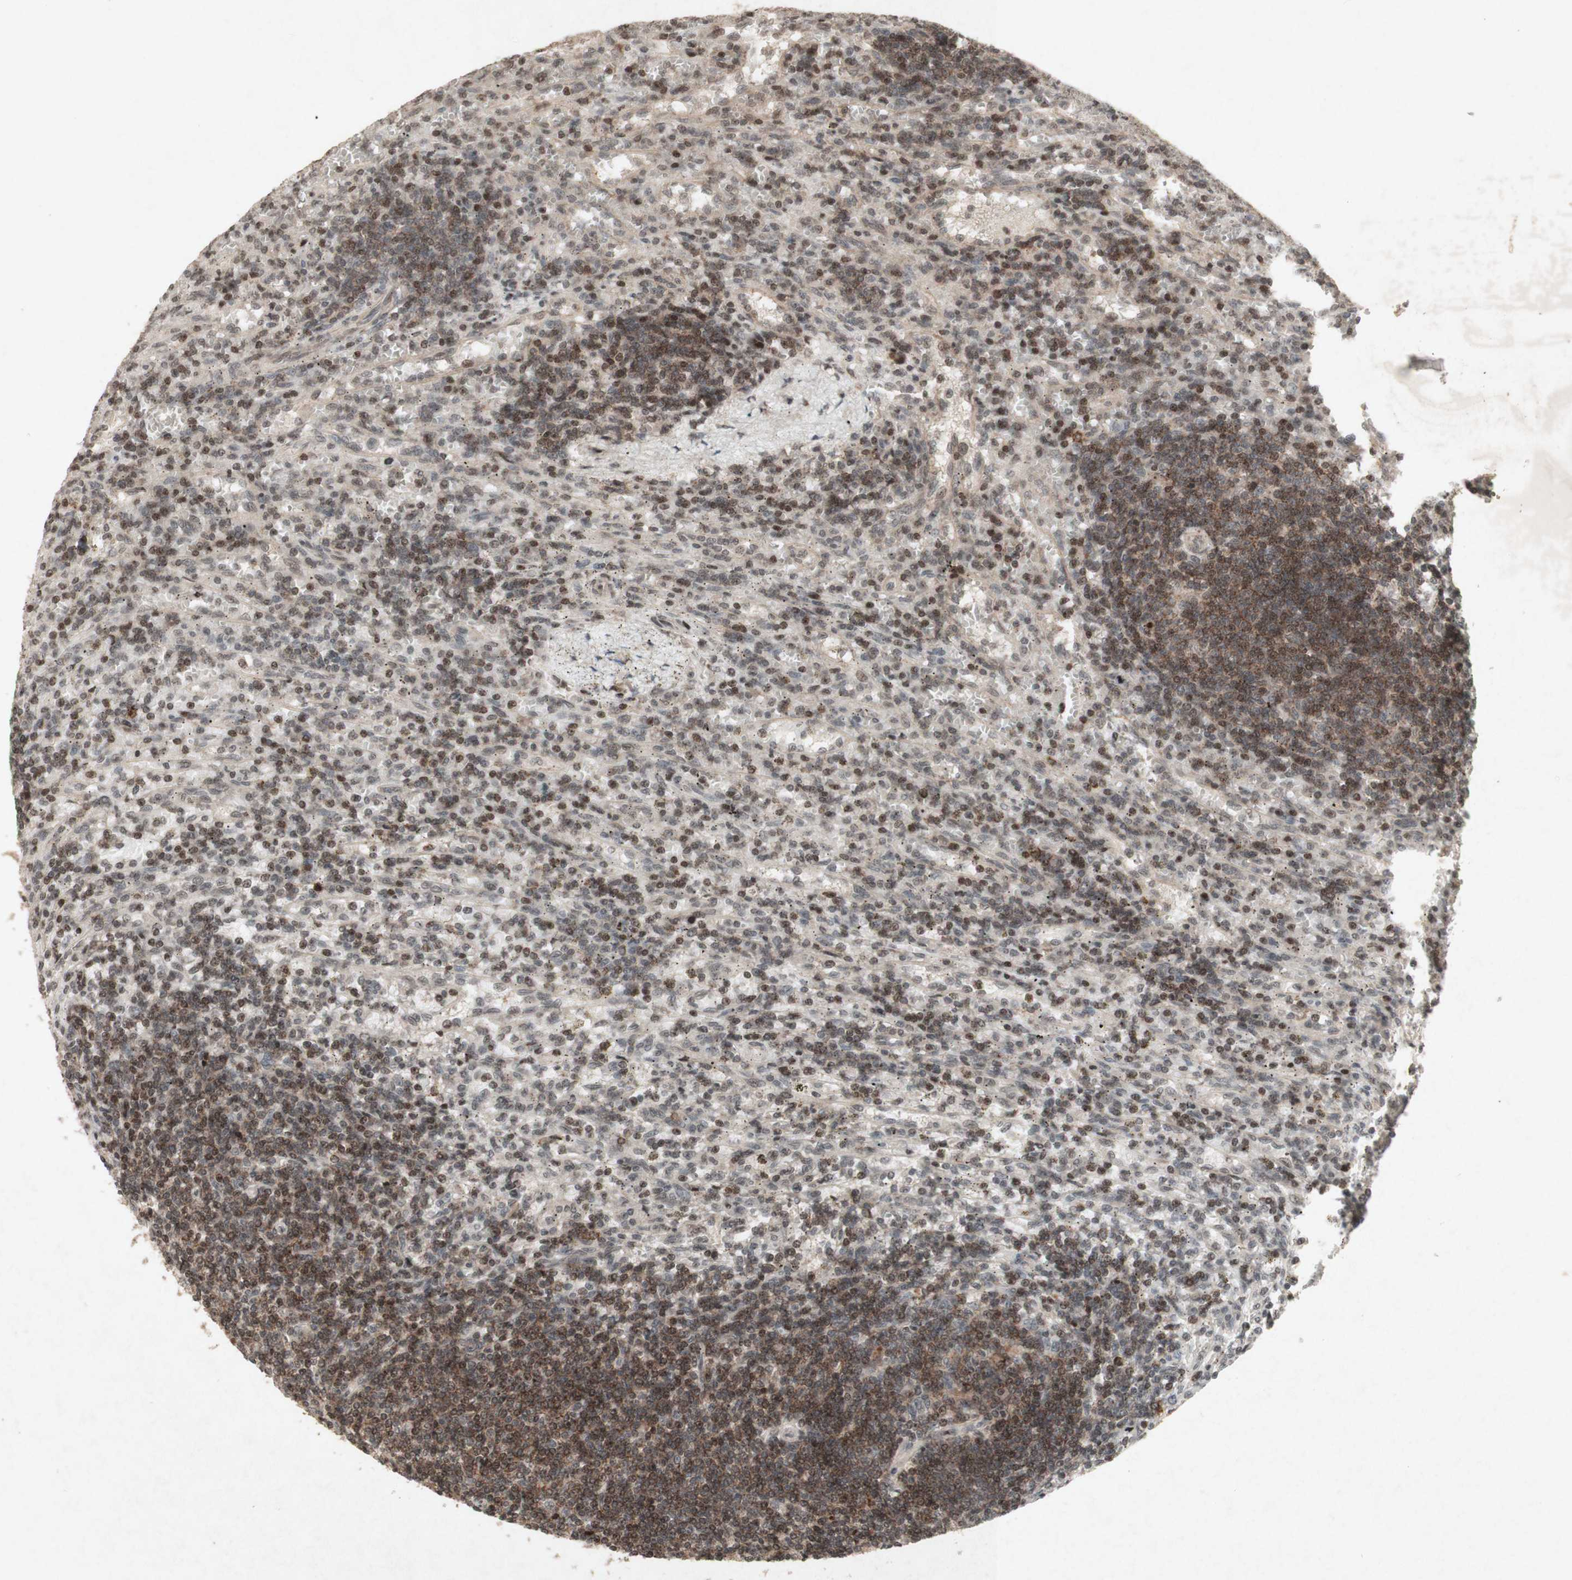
{"staining": {"intensity": "weak", "quantity": ">75%", "location": "cytoplasmic/membranous"}, "tissue": "lymphoma", "cell_type": "Tumor cells", "image_type": "cancer", "snomed": [{"axis": "morphology", "description": "Malignant lymphoma, non-Hodgkin's type, Low grade"}, {"axis": "topography", "description": "Spleen"}], "caption": "Immunohistochemistry (IHC) photomicrograph of neoplastic tissue: human lymphoma stained using immunohistochemistry (IHC) demonstrates low levels of weak protein expression localized specifically in the cytoplasmic/membranous of tumor cells, appearing as a cytoplasmic/membranous brown color.", "gene": "PLXNA1", "patient": {"sex": "male", "age": 76}}